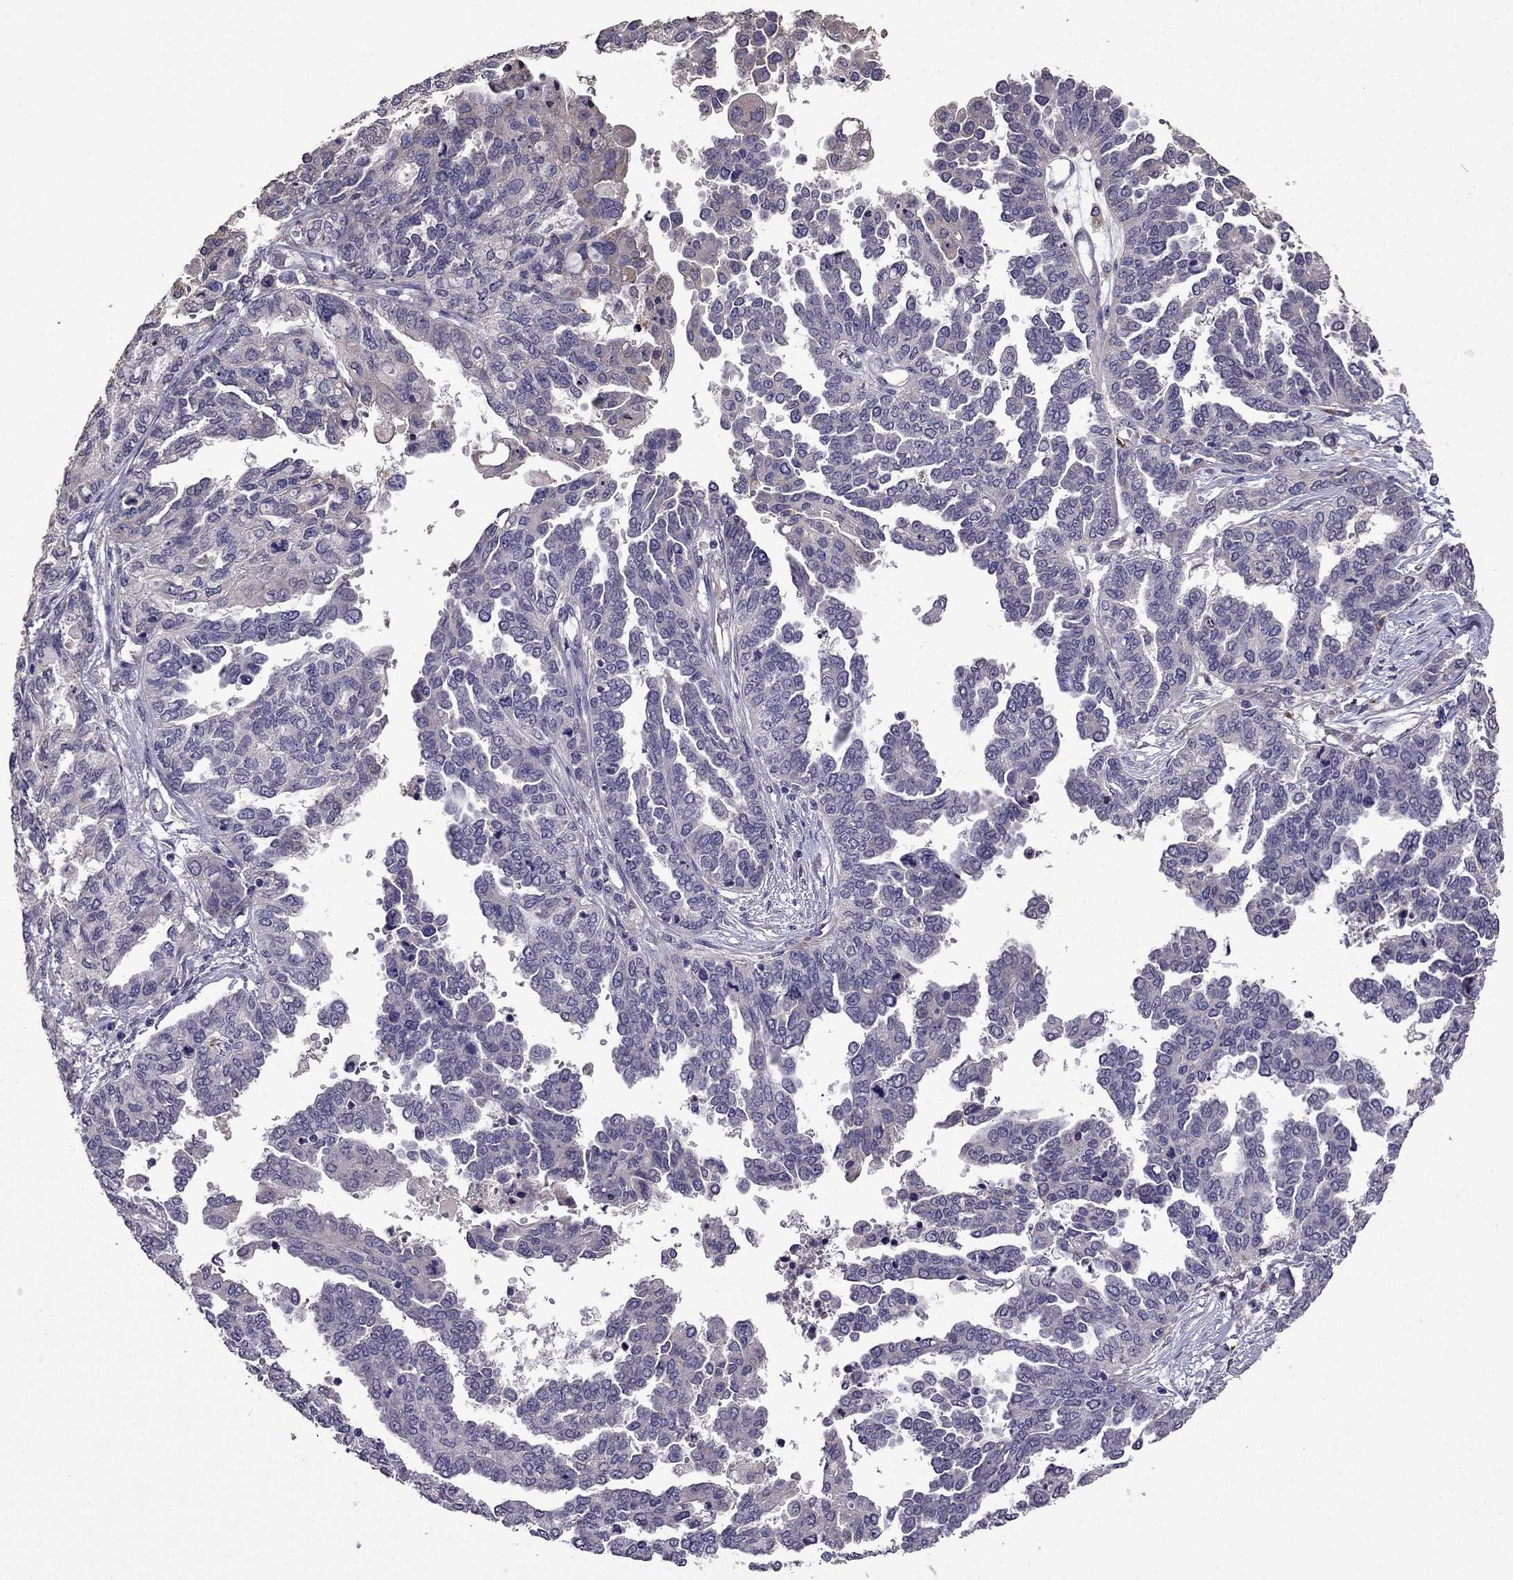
{"staining": {"intensity": "negative", "quantity": "none", "location": "none"}, "tissue": "ovarian cancer", "cell_type": "Tumor cells", "image_type": "cancer", "snomed": [{"axis": "morphology", "description": "Cystadenocarcinoma, serous, NOS"}, {"axis": "topography", "description": "Ovary"}], "caption": "IHC of ovarian serous cystadenocarcinoma reveals no staining in tumor cells.", "gene": "CDH9", "patient": {"sex": "female", "age": 53}}